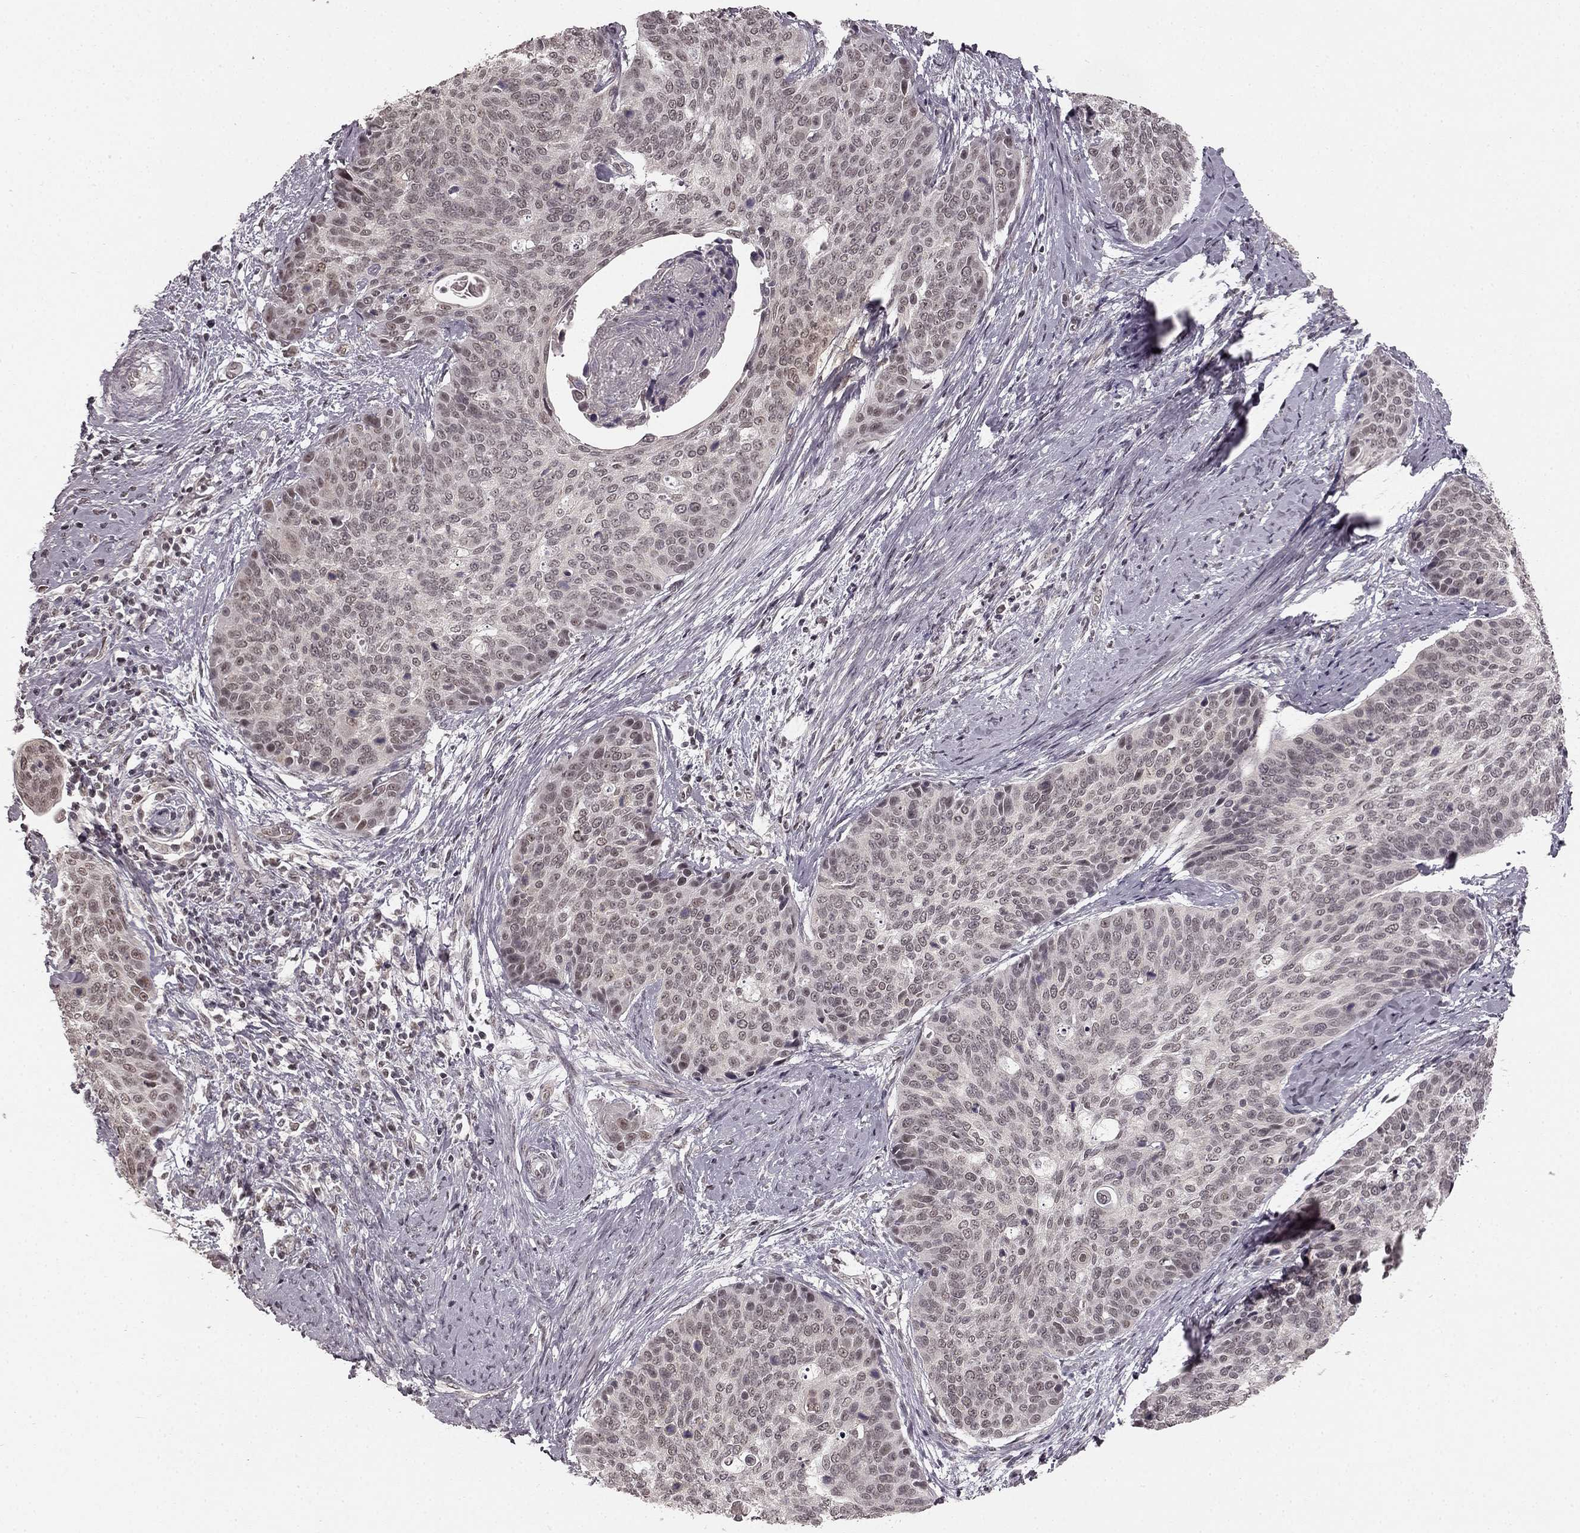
{"staining": {"intensity": "negative", "quantity": "none", "location": "none"}, "tissue": "cervical cancer", "cell_type": "Tumor cells", "image_type": "cancer", "snomed": [{"axis": "morphology", "description": "Squamous cell carcinoma, NOS"}, {"axis": "topography", "description": "Cervix"}], "caption": "A histopathology image of cervical cancer stained for a protein exhibits no brown staining in tumor cells.", "gene": "HCN4", "patient": {"sex": "female", "age": 69}}